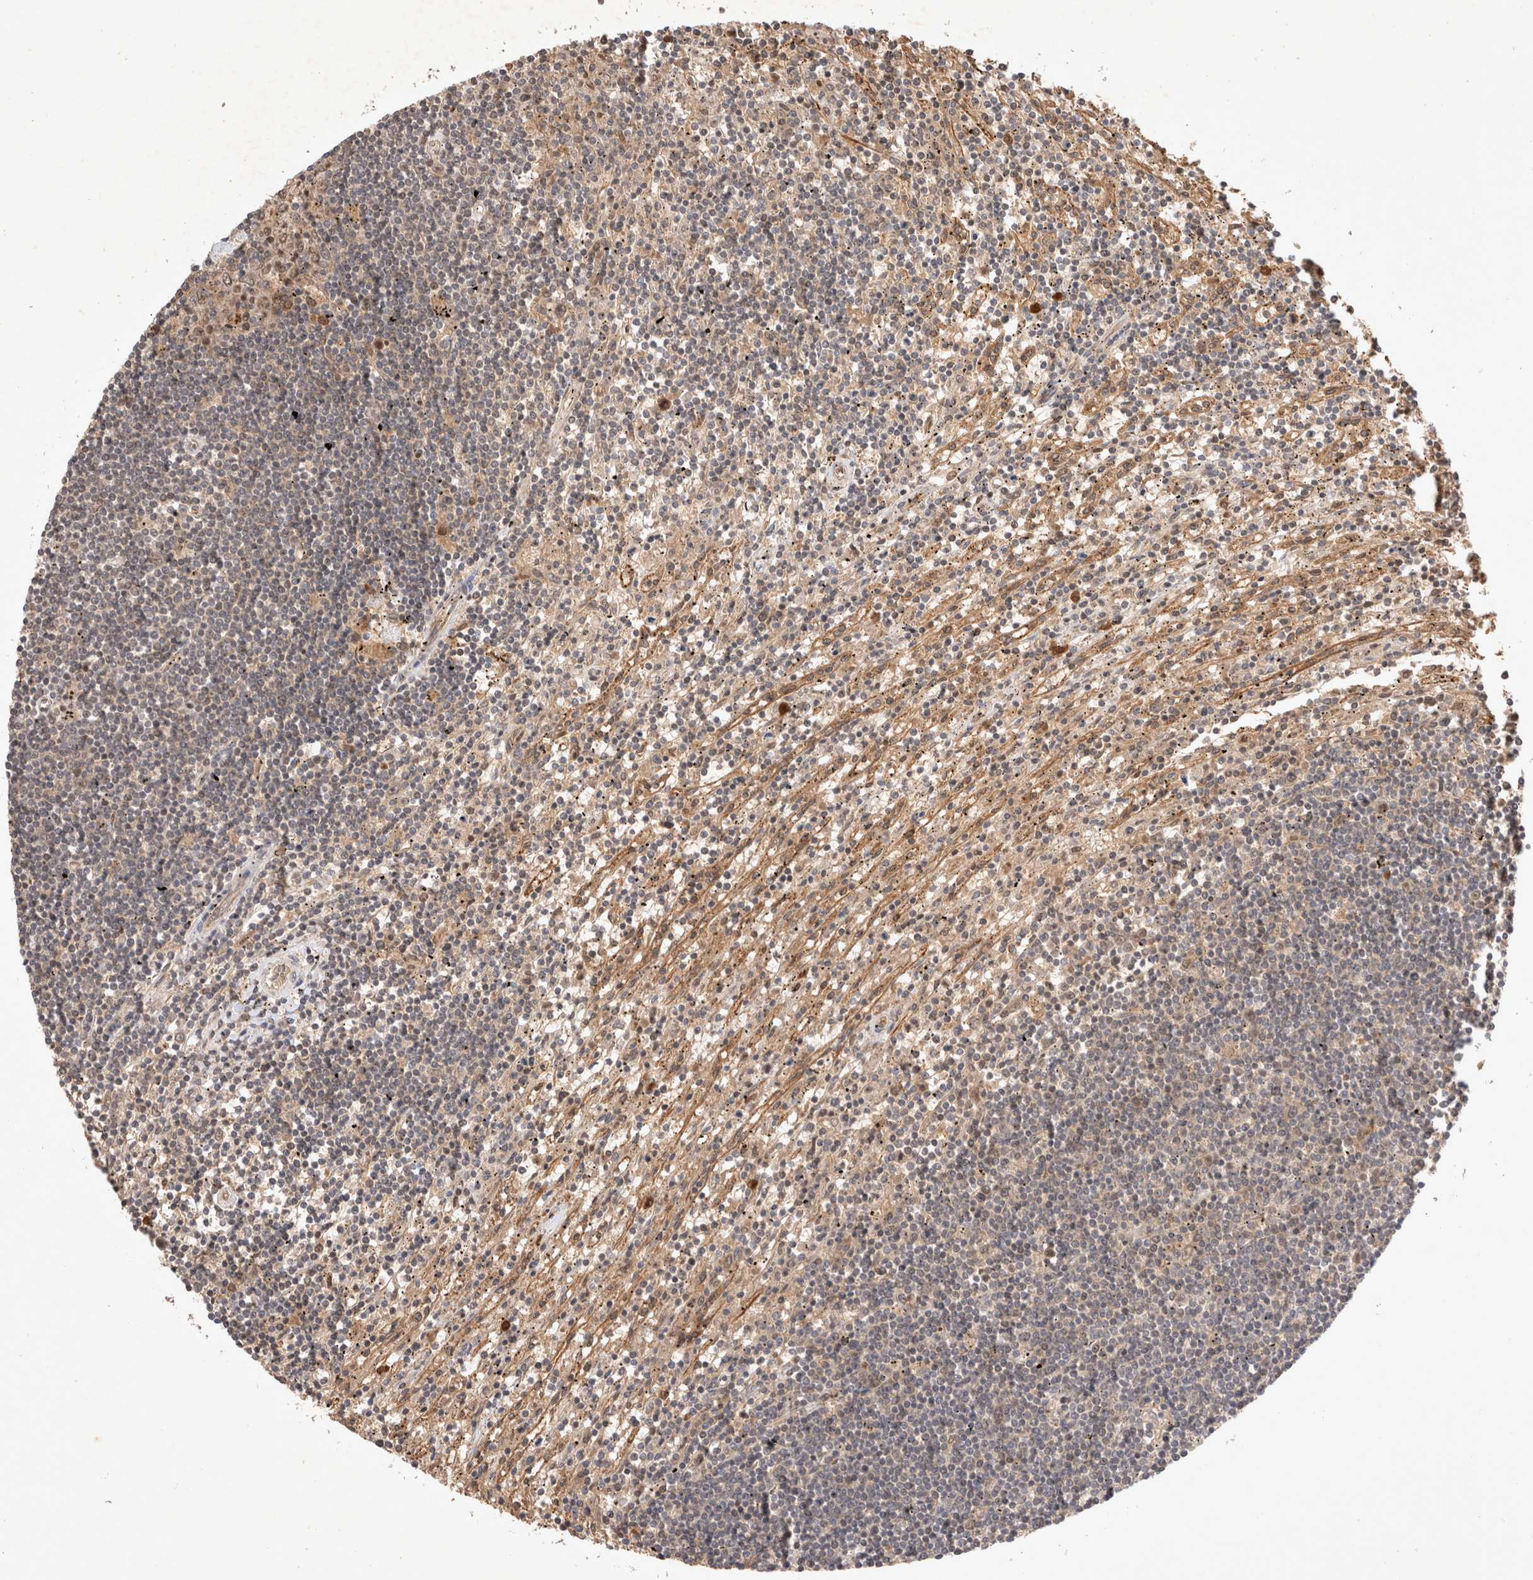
{"staining": {"intensity": "negative", "quantity": "none", "location": "none"}, "tissue": "lymphoma", "cell_type": "Tumor cells", "image_type": "cancer", "snomed": [{"axis": "morphology", "description": "Malignant lymphoma, non-Hodgkin's type, Low grade"}, {"axis": "topography", "description": "Spleen"}], "caption": "Tumor cells are negative for brown protein staining in lymphoma.", "gene": "YES1", "patient": {"sex": "male", "age": 76}}